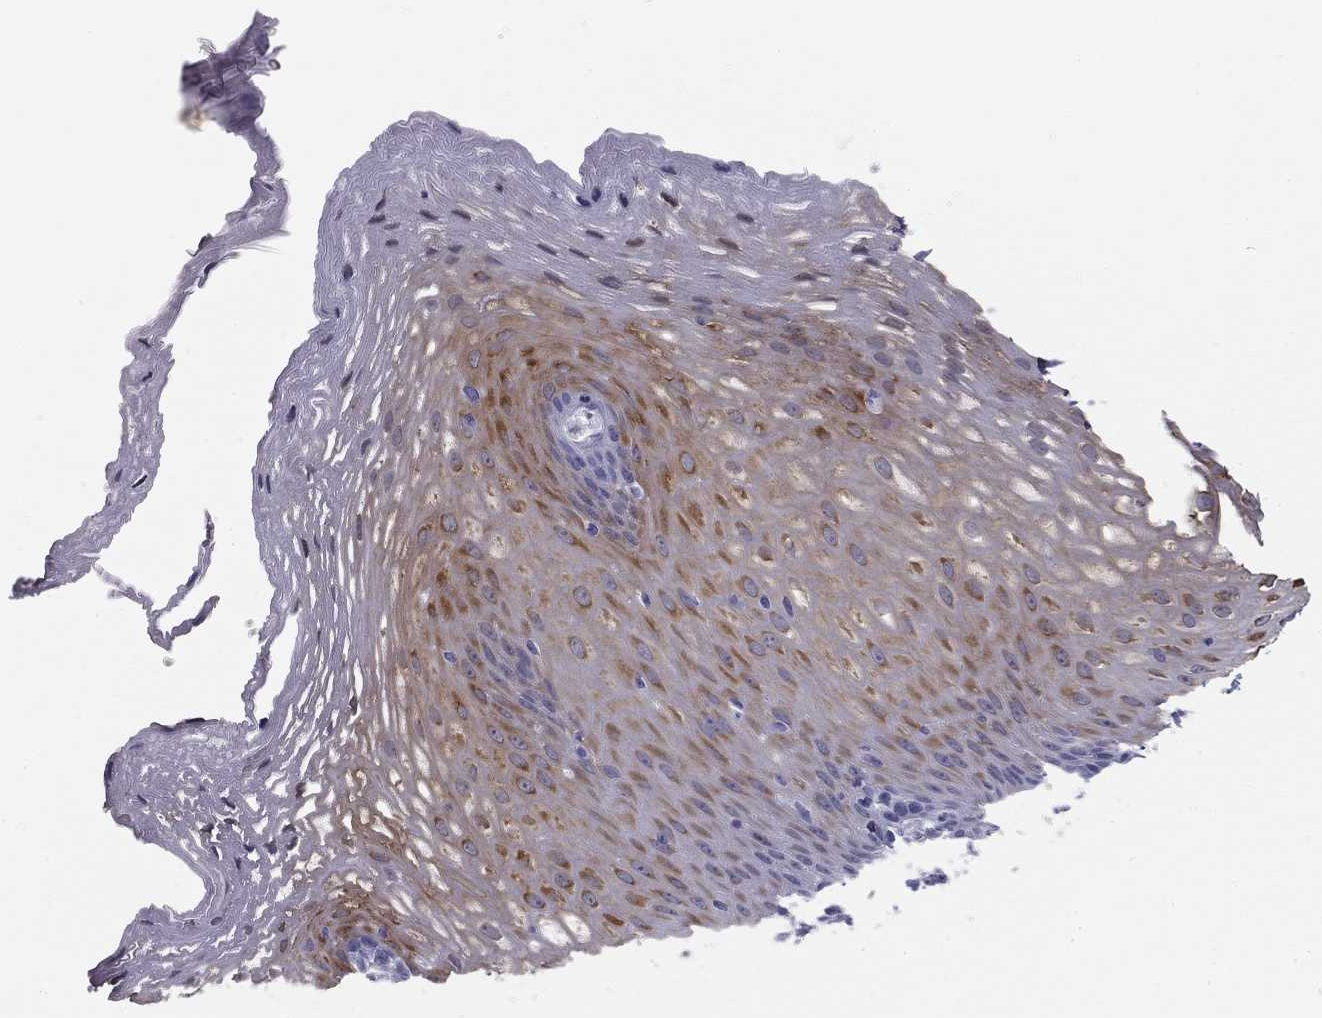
{"staining": {"intensity": "moderate", "quantity": "25%-75%", "location": "cytoplasmic/membranous"}, "tissue": "esophagus", "cell_type": "Squamous epithelial cells", "image_type": "normal", "snomed": [{"axis": "morphology", "description": "Normal tissue, NOS"}, {"axis": "topography", "description": "Esophagus"}], "caption": "Approximately 25%-75% of squamous epithelial cells in normal esophagus demonstrate moderate cytoplasmic/membranous protein positivity as visualized by brown immunohistochemical staining.", "gene": "SULT2B1", "patient": {"sex": "male", "age": 76}}